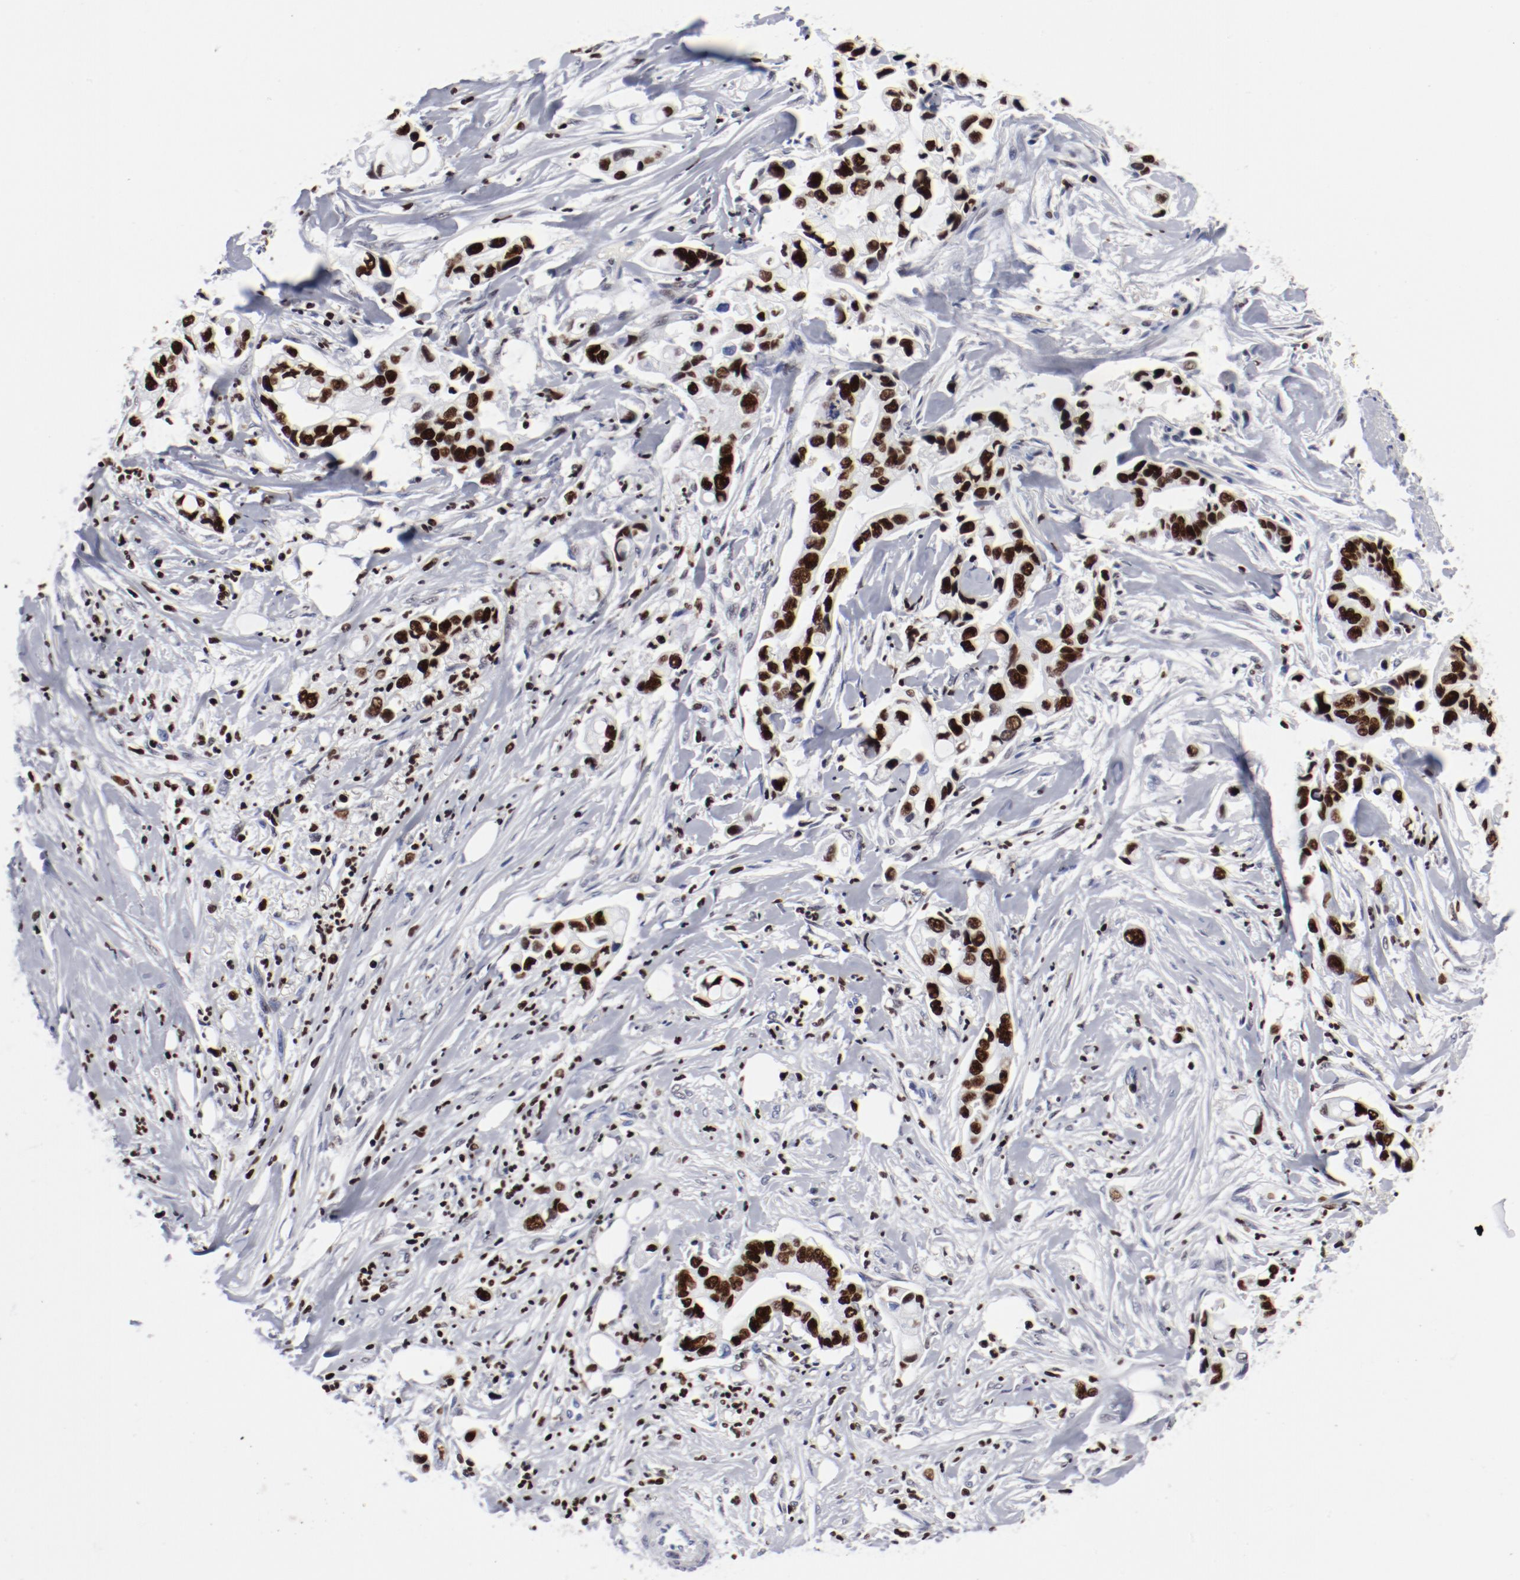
{"staining": {"intensity": "strong", "quantity": ">75%", "location": "nuclear"}, "tissue": "pancreatic cancer", "cell_type": "Tumor cells", "image_type": "cancer", "snomed": [{"axis": "morphology", "description": "Adenocarcinoma, NOS"}, {"axis": "topography", "description": "Pancreas"}], "caption": "Protein expression analysis of adenocarcinoma (pancreatic) reveals strong nuclear positivity in approximately >75% of tumor cells.", "gene": "SMARCC2", "patient": {"sex": "male", "age": 70}}